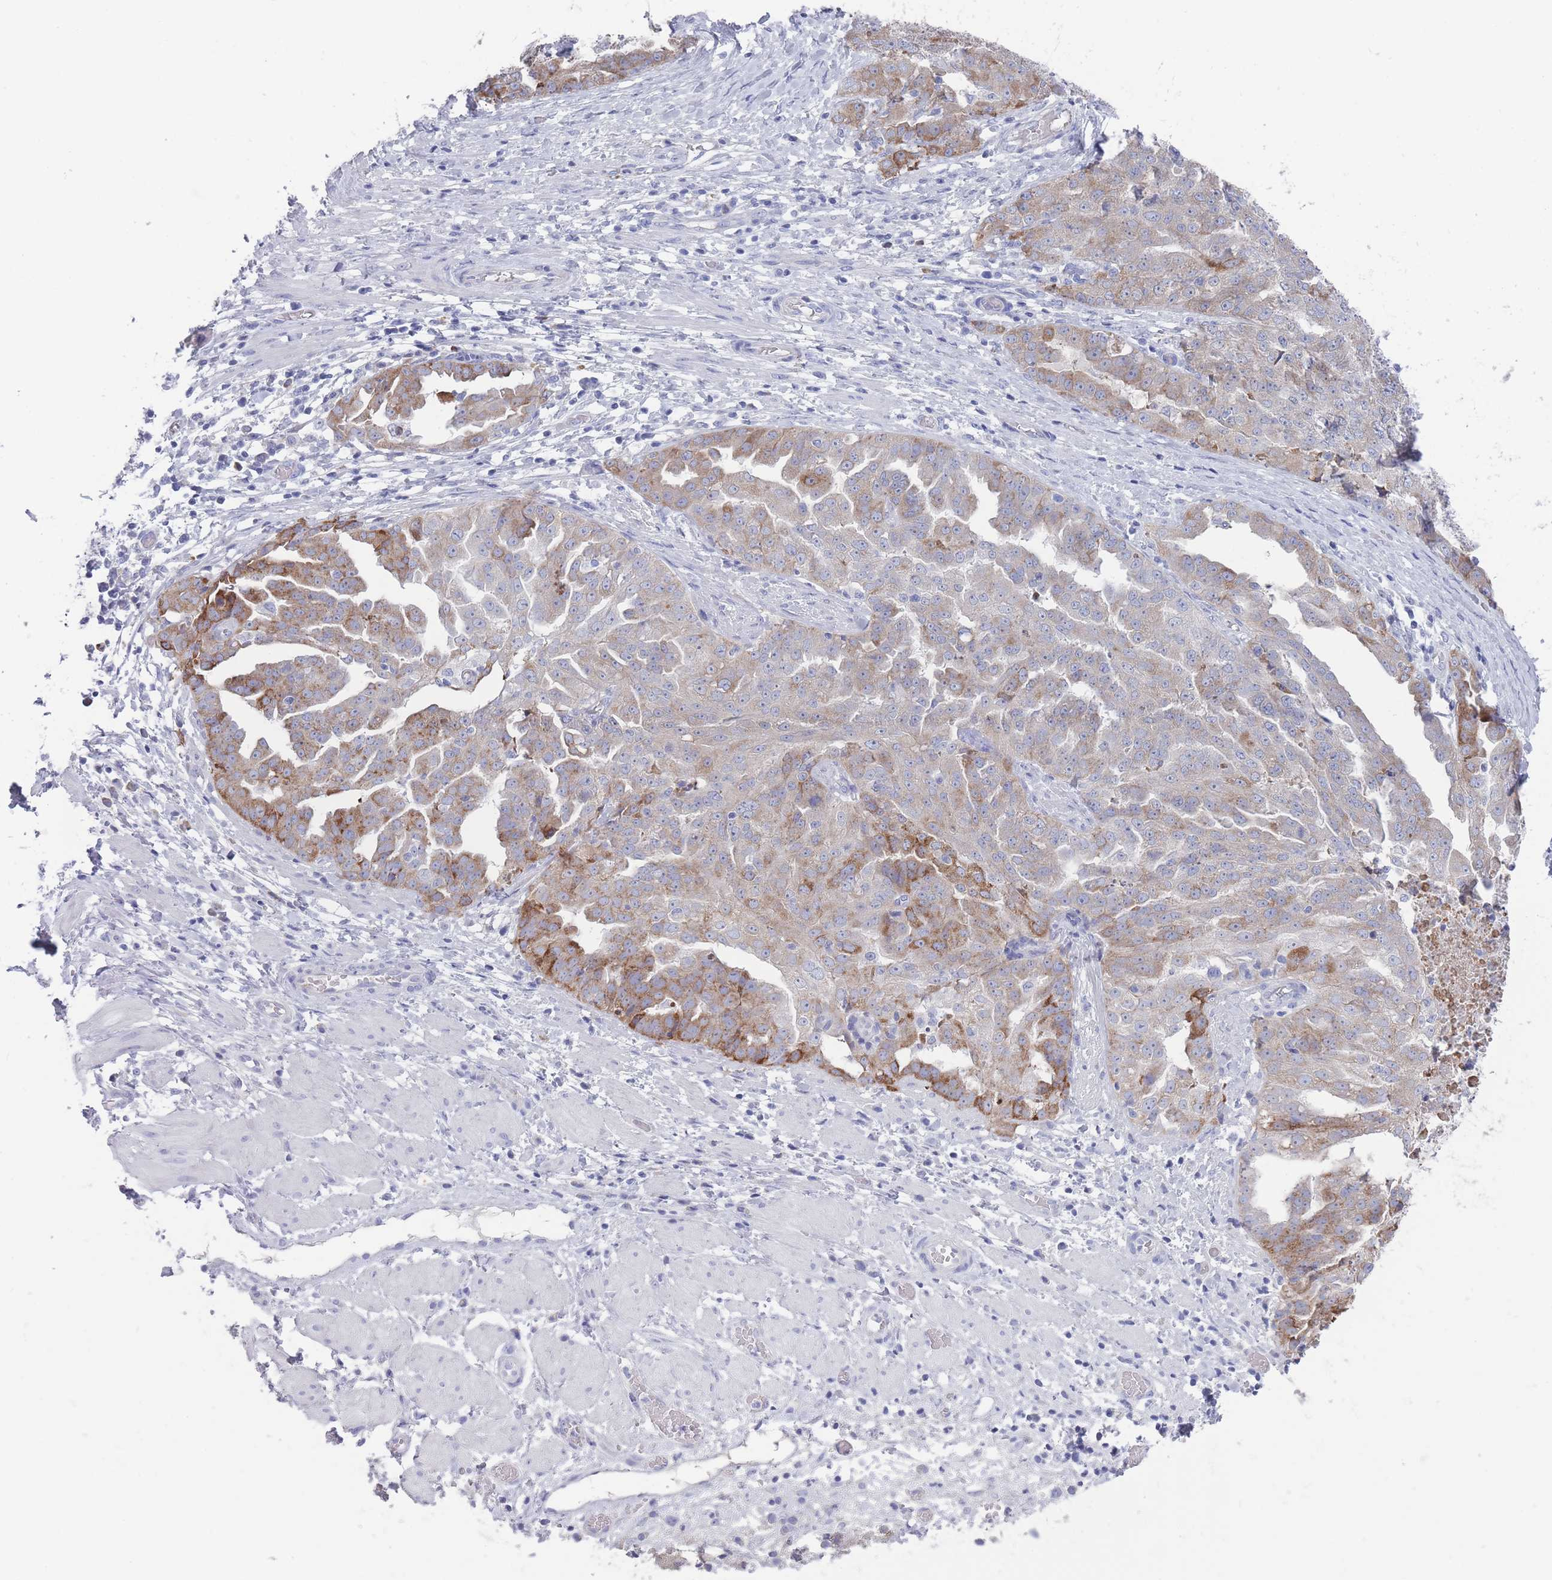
{"staining": {"intensity": "moderate", "quantity": "<25%", "location": "cytoplasmic/membranous"}, "tissue": "ovarian cancer", "cell_type": "Tumor cells", "image_type": "cancer", "snomed": [{"axis": "morphology", "description": "Cystadenocarcinoma, serous, NOS"}, {"axis": "topography", "description": "Ovary"}], "caption": "This is an image of IHC staining of ovarian cancer (serous cystadenocarcinoma), which shows moderate positivity in the cytoplasmic/membranous of tumor cells.", "gene": "ST8SIA5", "patient": {"sex": "female", "age": 58}}